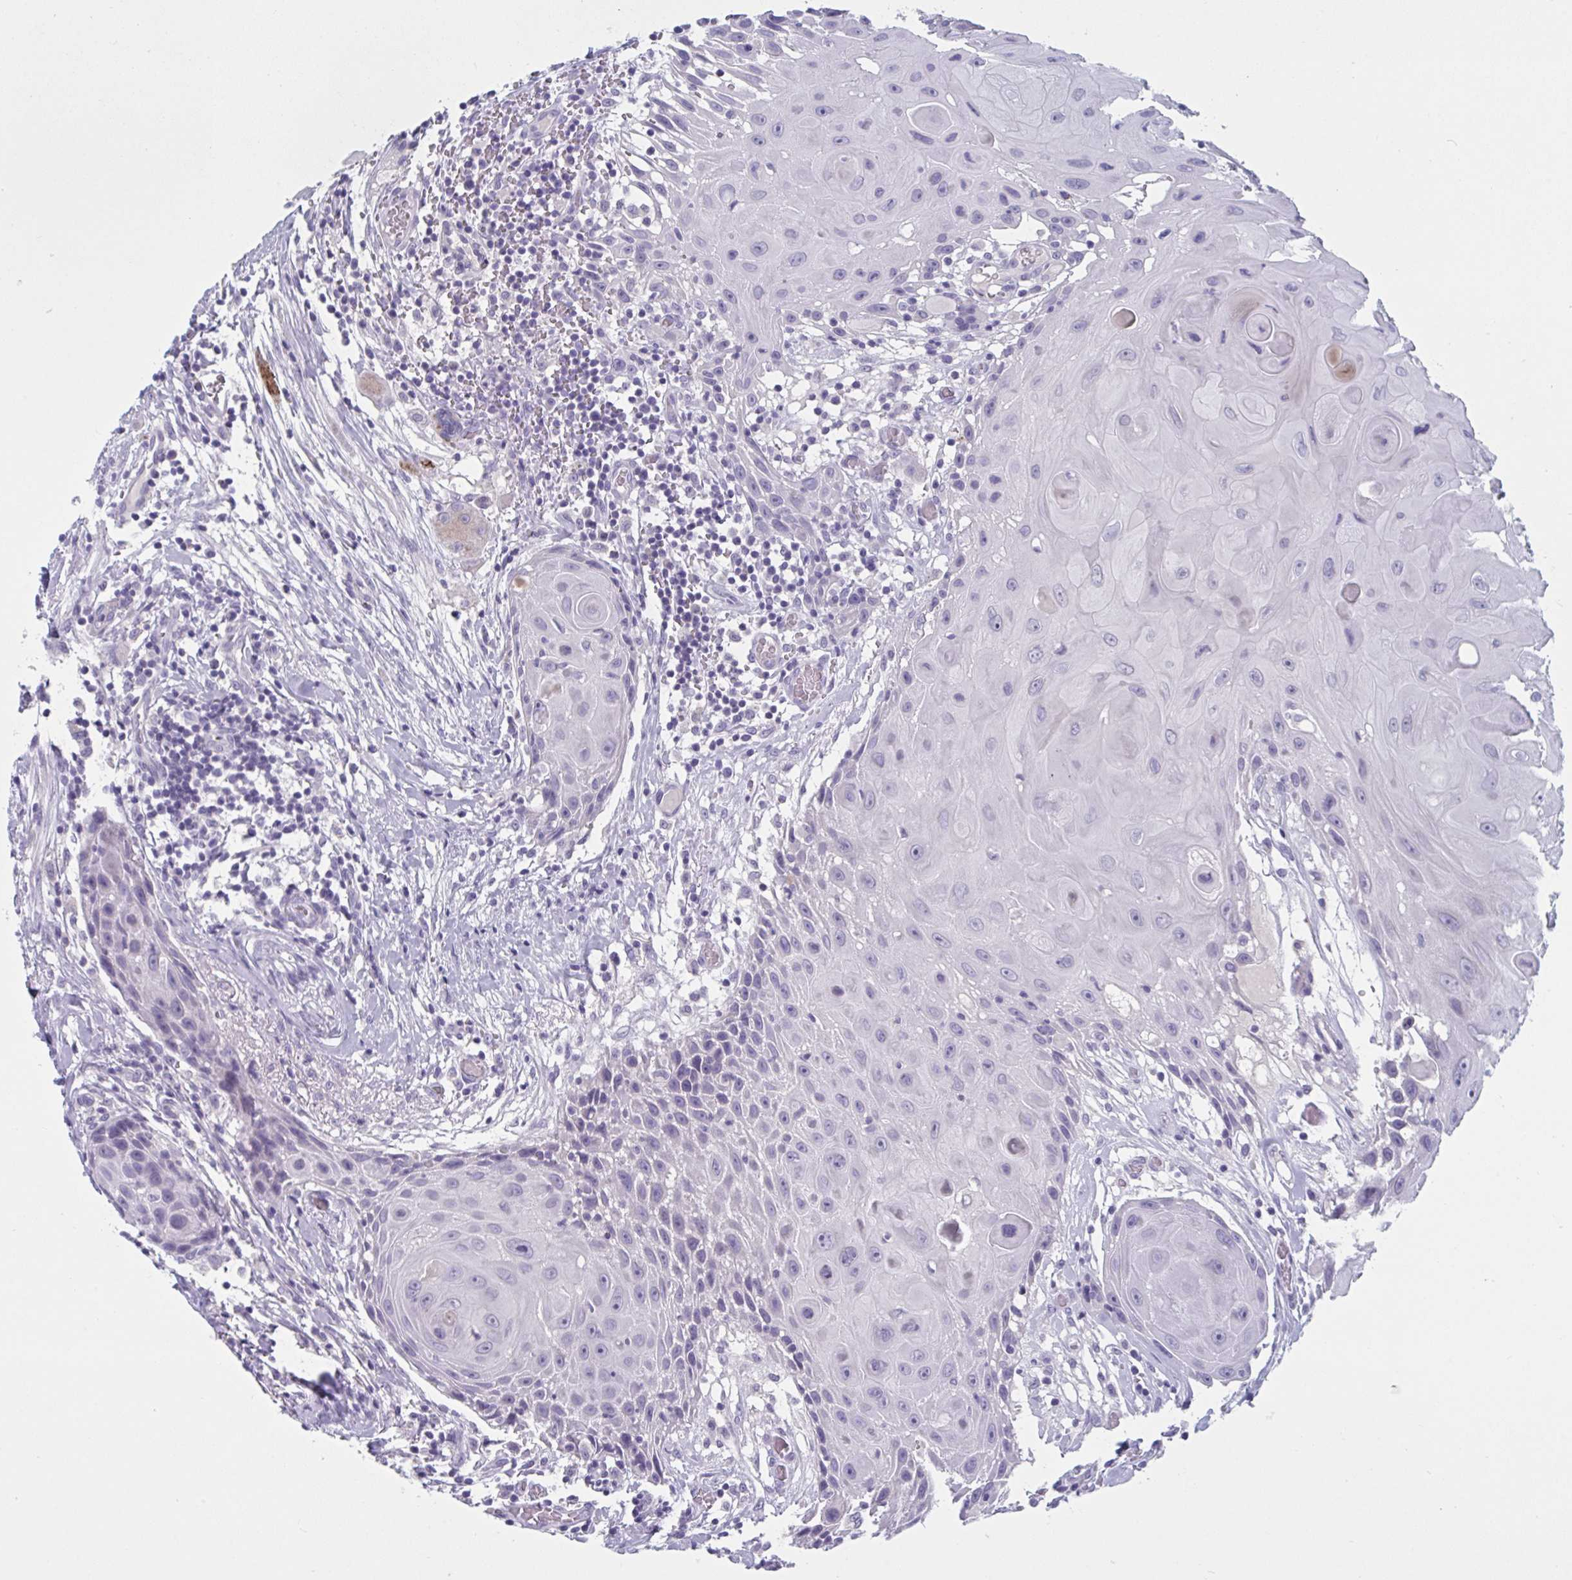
{"staining": {"intensity": "negative", "quantity": "none", "location": "none"}, "tissue": "head and neck cancer", "cell_type": "Tumor cells", "image_type": "cancer", "snomed": [{"axis": "morphology", "description": "Squamous cell carcinoma, NOS"}, {"axis": "topography", "description": "Oral tissue"}, {"axis": "topography", "description": "Head-Neck"}], "caption": "The micrograph shows no staining of tumor cells in head and neck cancer (squamous cell carcinoma).", "gene": "NDUFC2", "patient": {"sex": "male", "age": 49}}